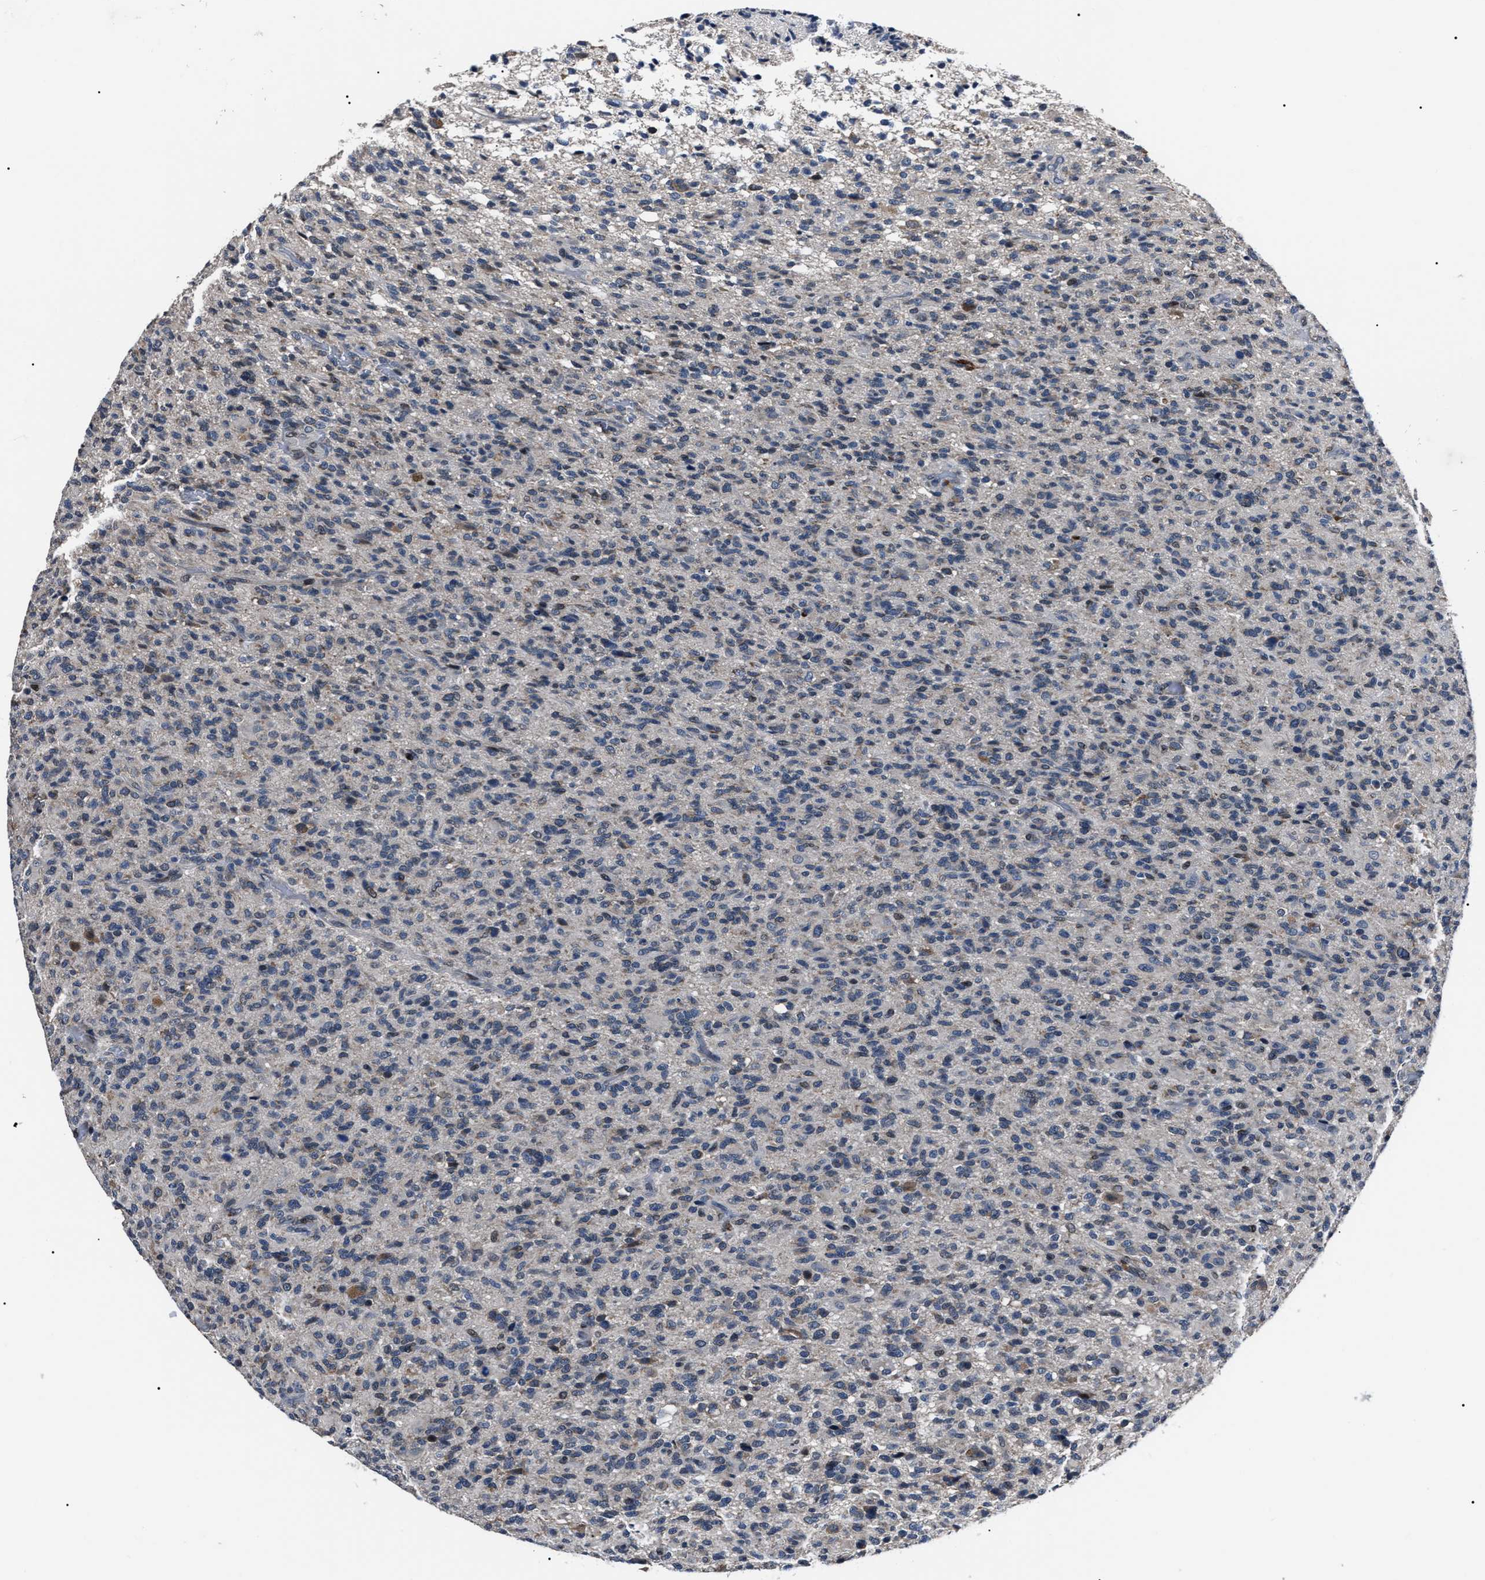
{"staining": {"intensity": "negative", "quantity": "none", "location": "none"}, "tissue": "glioma", "cell_type": "Tumor cells", "image_type": "cancer", "snomed": [{"axis": "morphology", "description": "Glioma, malignant, High grade"}, {"axis": "topography", "description": "Brain"}], "caption": "IHC of glioma exhibits no expression in tumor cells.", "gene": "LRRC14", "patient": {"sex": "male", "age": 71}}